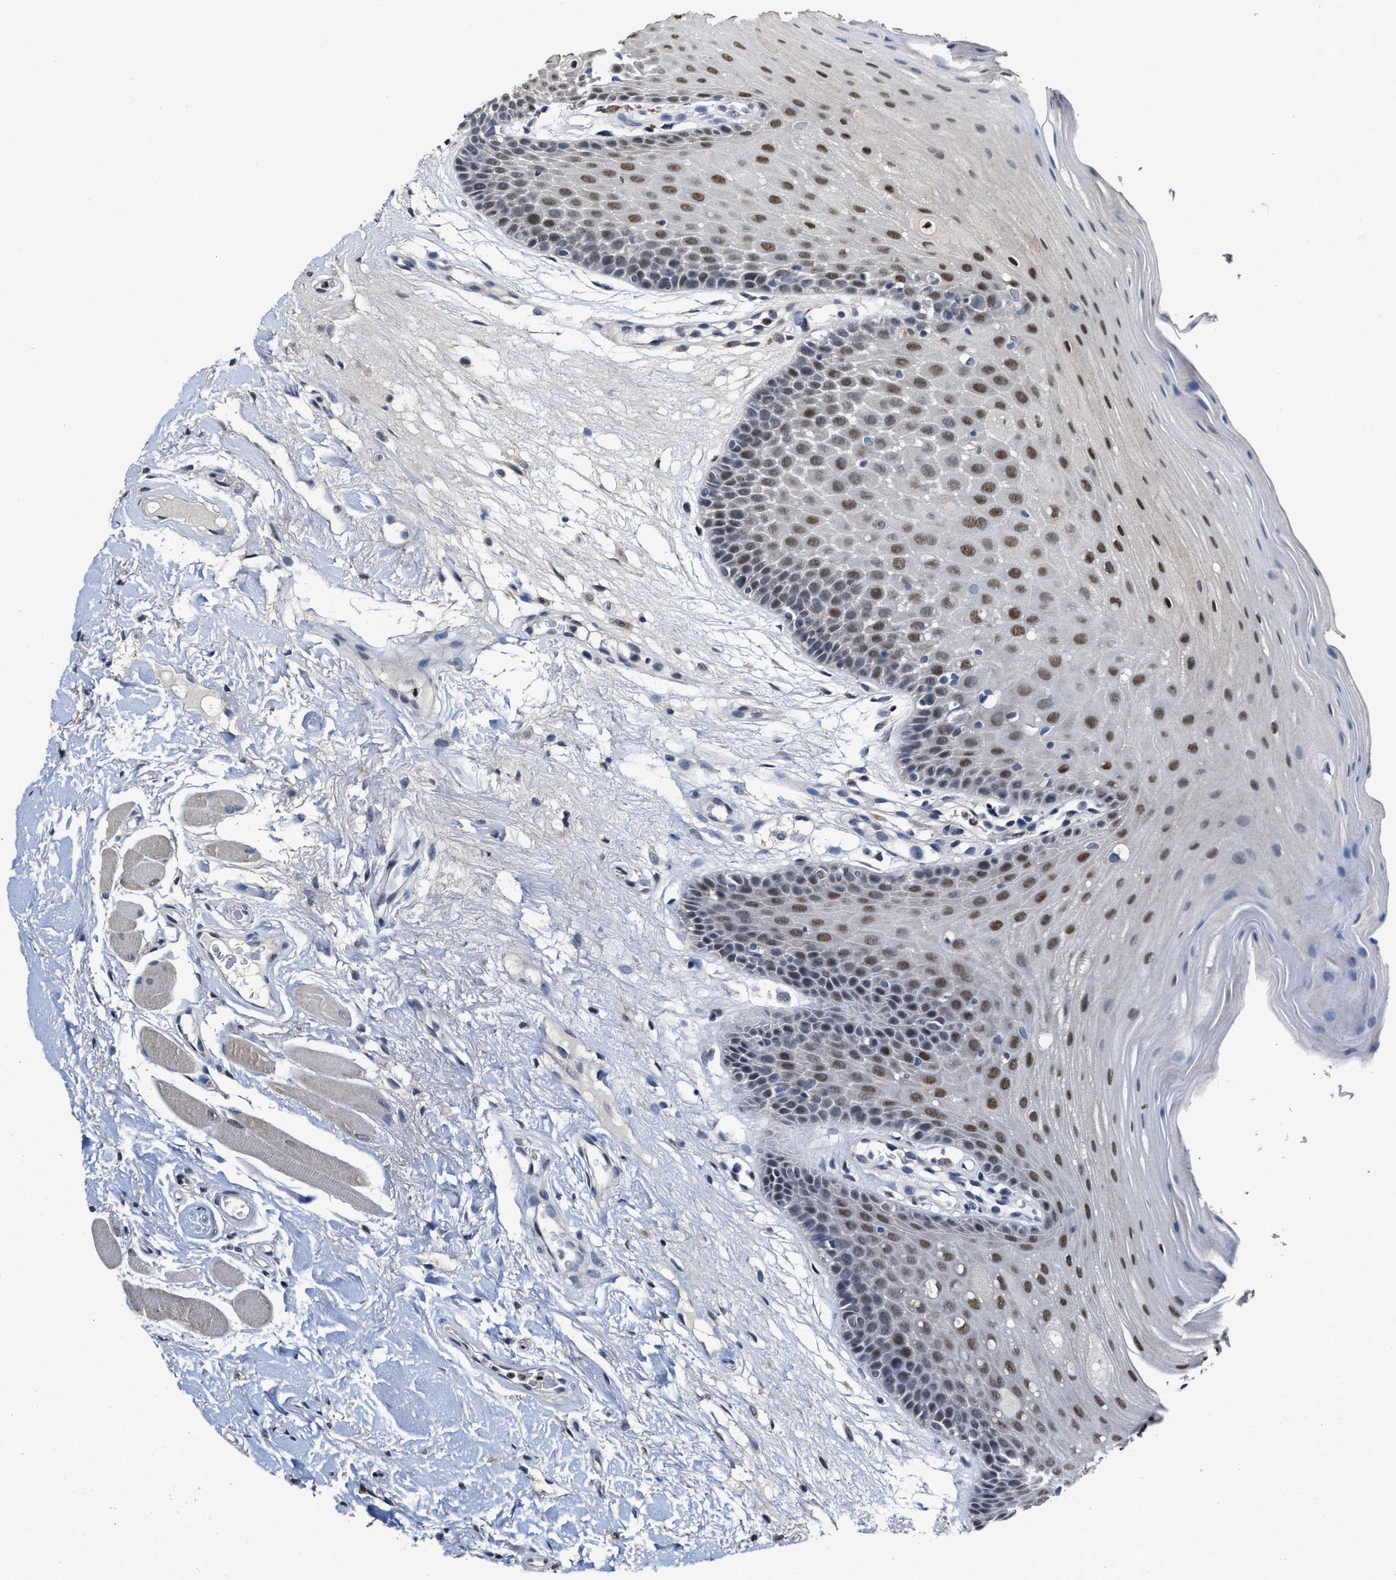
{"staining": {"intensity": "moderate", "quantity": "25%-75%", "location": "nuclear"}, "tissue": "oral mucosa", "cell_type": "Squamous epithelial cells", "image_type": "normal", "snomed": [{"axis": "morphology", "description": "Normal tissue, NOS"}, {"axis": "morphology", "description": "Squamous cell carcinoma, NOS"}, {"axis": "topography", "description": "Oral tissue"}, {"axis": "topography", "description": "Head-Neck"}], "caption": "The micrograph reveals immunohistochemical staining of unremarkable oral mucosa. There is moderate nuclear expression is appreciated in about 25%-75% of squamous epithelial cells.", "gene": "ZNF20", "patient": {"sex": "male", "age": 71}}